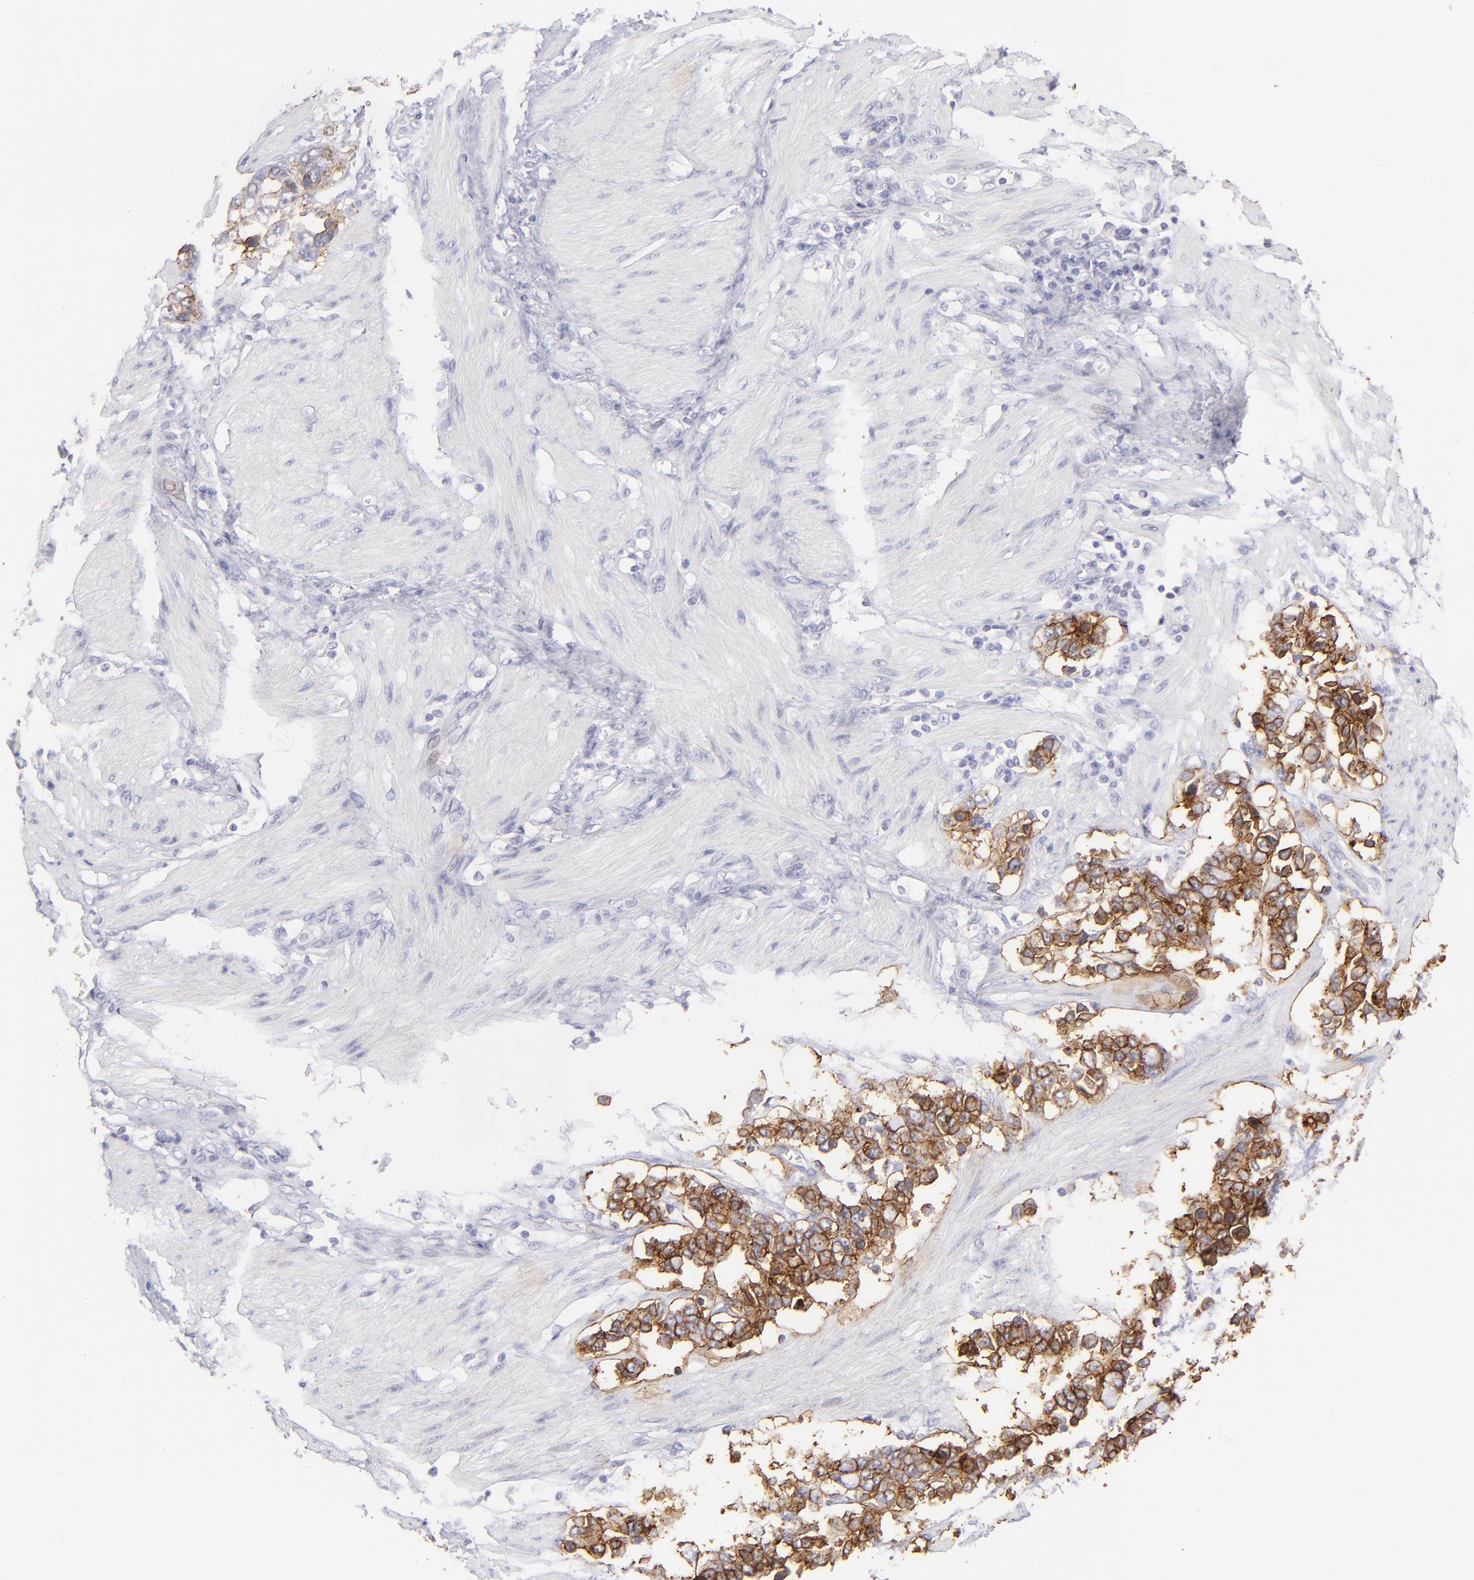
{"staining": {"intensity": "moderate", "quantity": "25%-75%", "location": "cytoplasmic/membranous"}, "tissue": "stomach cancer", "cell_type": "Tumor cells", "image_type": "cancer", "snomed": [{"axis": "morphology", "description": "Adenocarcinoma, NOS"}, {"axis": "topography", "description": "Stomach"}], "caption": "Protein staining demonstrates moderate cytoplasmic/membranous staining in about 25%-75% of tumor cells in stomach cancer (adenocarcinoma).", "gene": "CLDN4", "patient": {"sex": "male", "age": 78}}